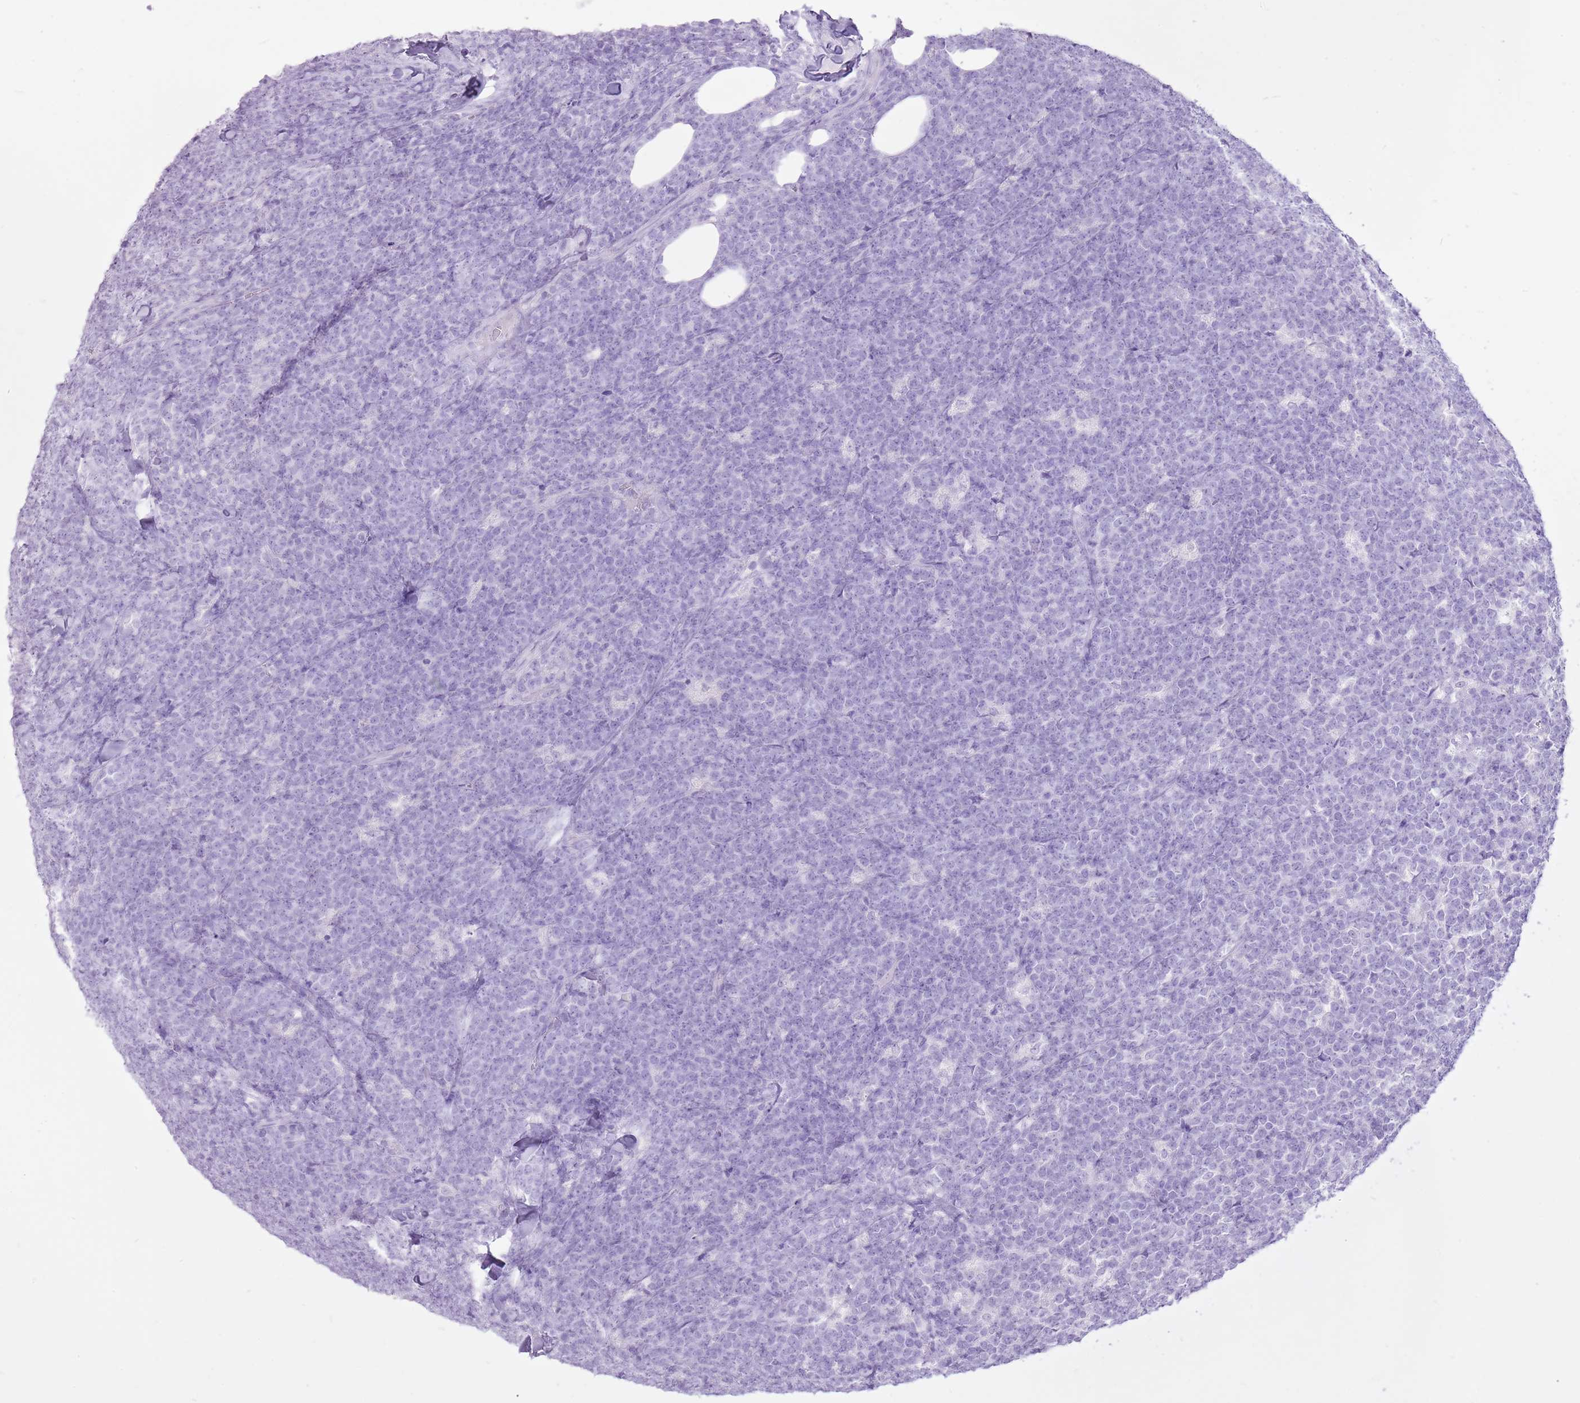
{"staining": {"intensity": "negative", "quantity": "none", "location": "none"}, "tissue": "lymphoma", "cell_type": "Tumor cells", "image_type": "cancer", "snomed": [{"axis": "morphology", "description": "Malignant lymphoma, non-Hodgkin's type, High grade"}, {"axis": "topography", "description": "Small intestine"}], "caption": "Tumor cells are negative for brown protein staining in malignant lymphoma, non-Hodgkin's type (high-grade).", "gene": "CNFN", "patient": {"sex": "male", "age": 8}}